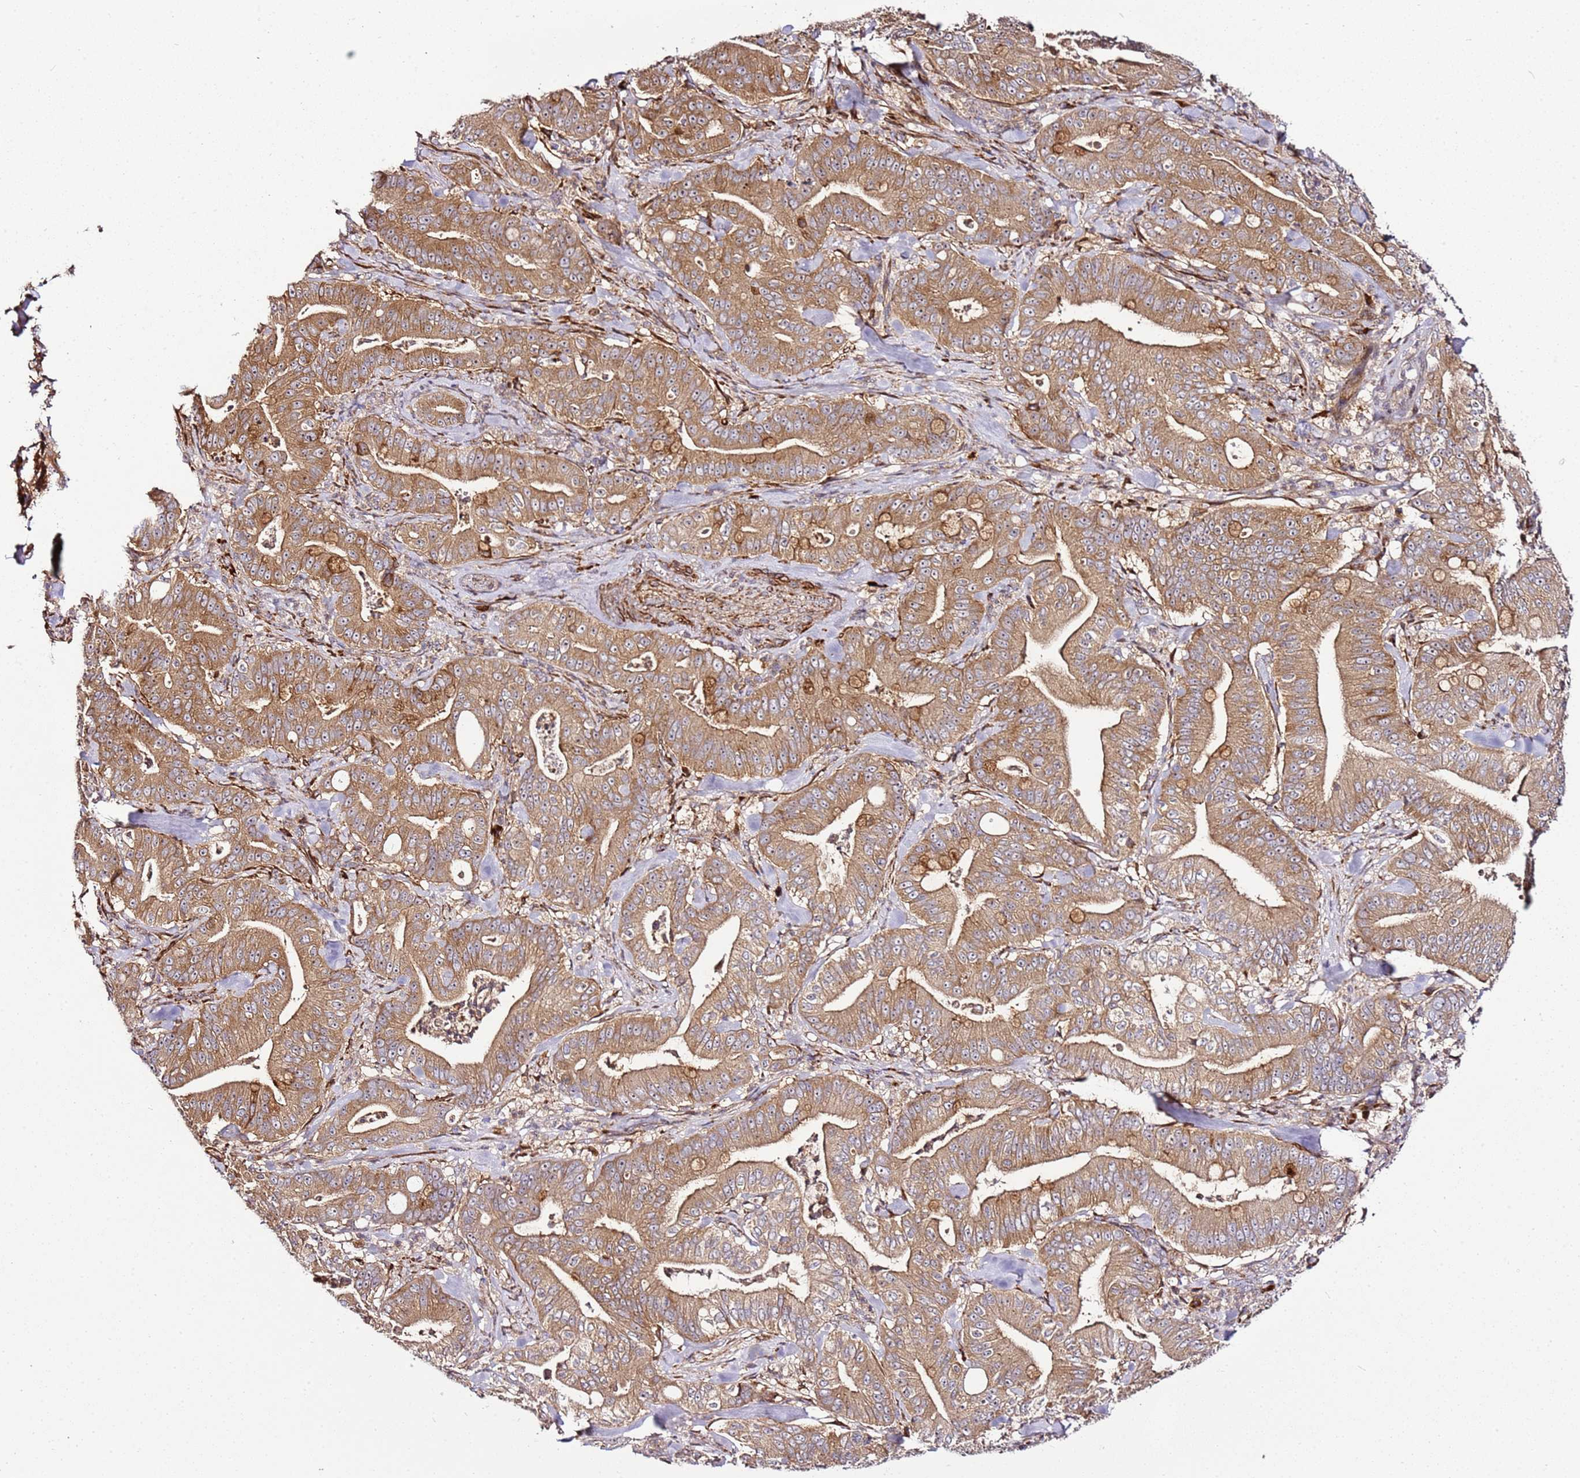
{"staining": {"intensity": "moderate", "quantity": ">75%", "location": "cytoplasmic/membranous"}, "tissue": "pancreatic cancer", "cell_type": "Tumor cells", "image_type": "cancer", "snomed": [{"axis": "morphology", "description": "Adenocarcinoma, NOS"}, {"axis": "topography", "description": "Pancreas"}], "caption": "Pancreatic adenocarcinoma stained for a protein demonstrates moderate cytoplasmic/membranous positivity in tumor cells.", "gene": "PVRIG", "patient": {"sex": "male", "age": 71}}